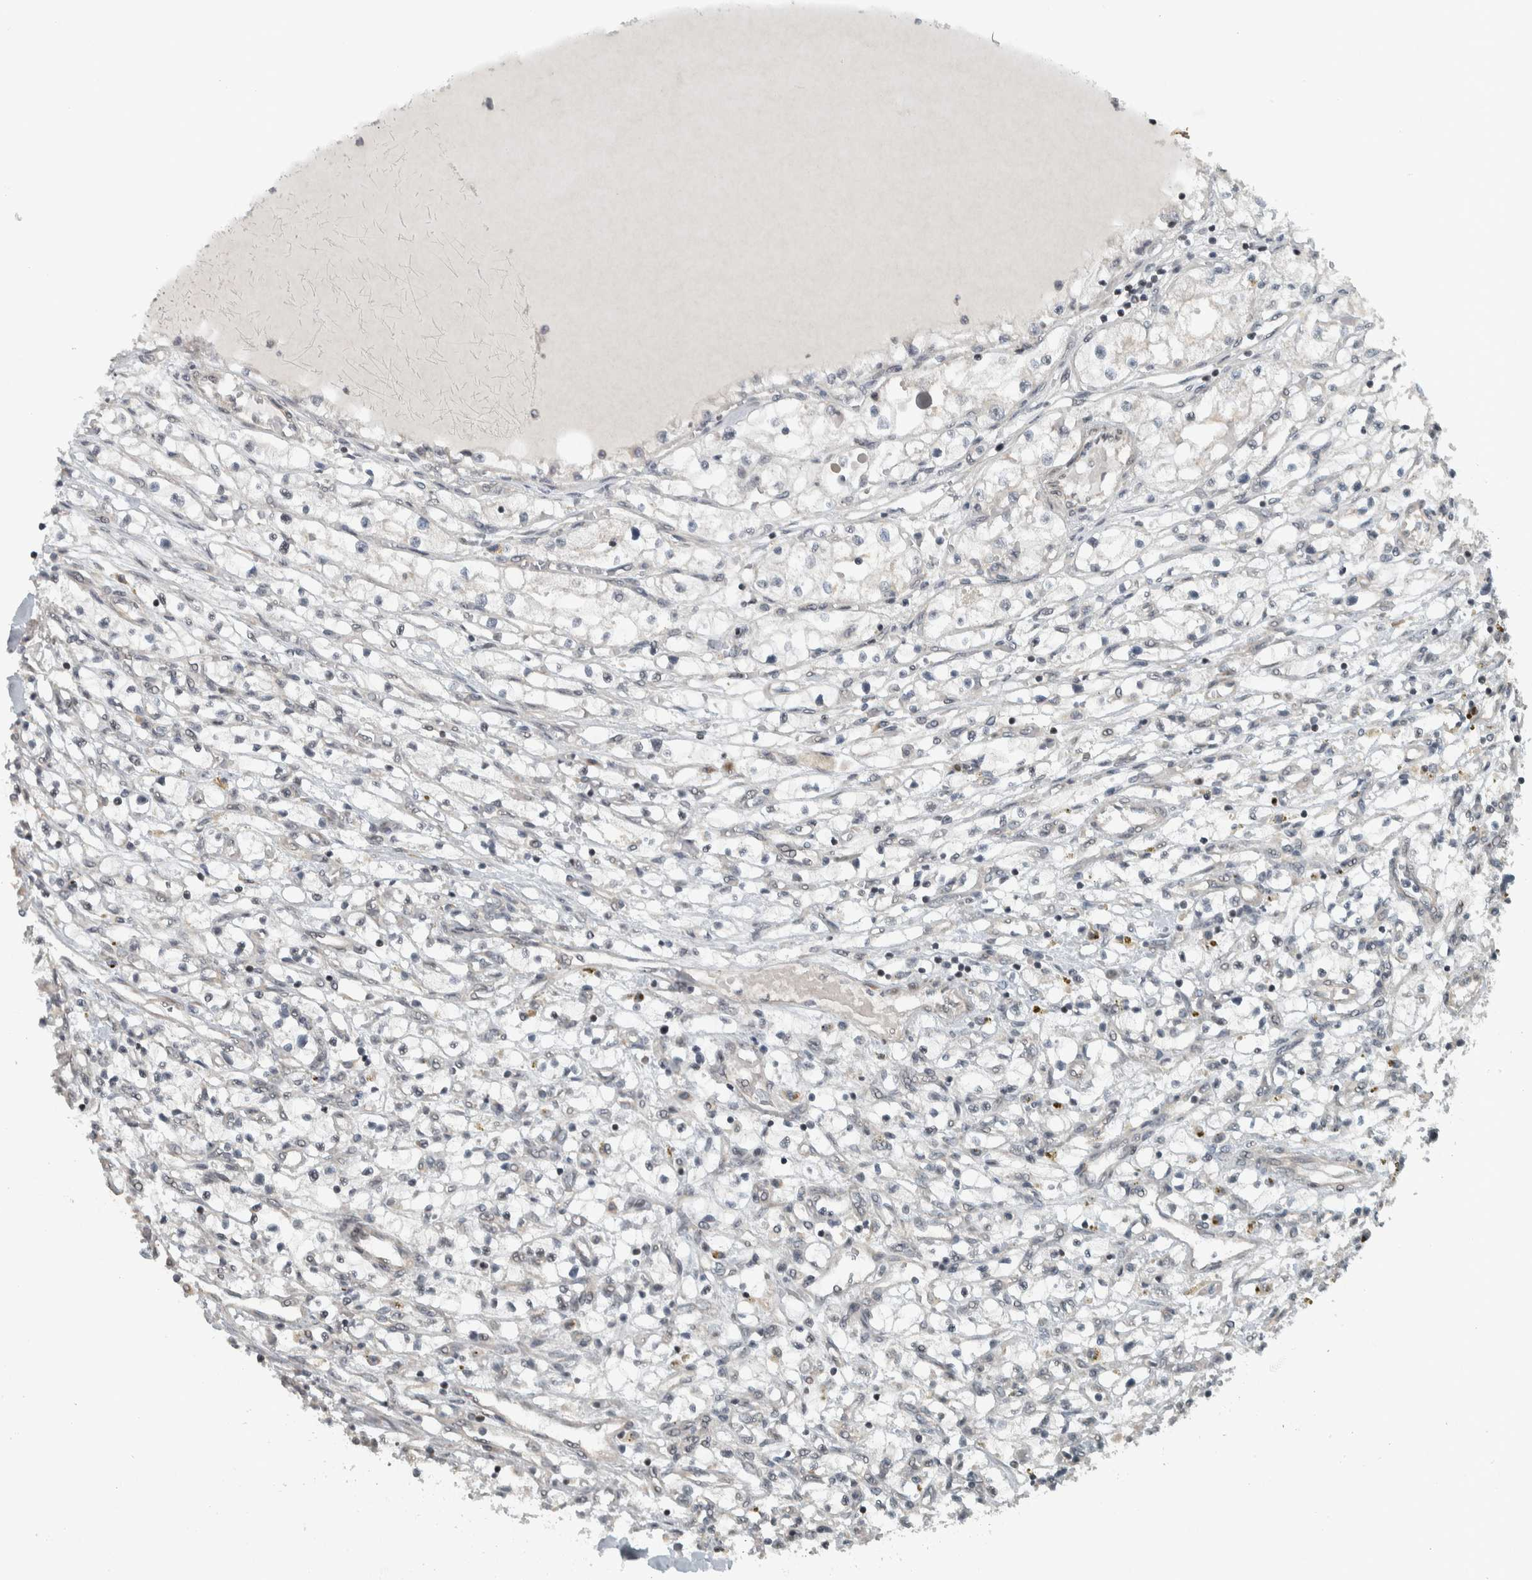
{"staining": {"intensity": "negative", "quantity": "none", "location": "none"}, "tissue": "renal cancer", "cell_type": "Tumor cells", "image_type": "cancer", "snomed": [{"axis": "morphology", "description": "Adenocarcinoma, NOS"}, {"axis": "topography", "description": "Kidney"}], "caption": "This is an immunohistochemistry histopathology image of human renal adenocarcinoma. There is no positivity in tumor cells.", "gene": "NAPG", "patient": {"sex": "male", "age": 68}}